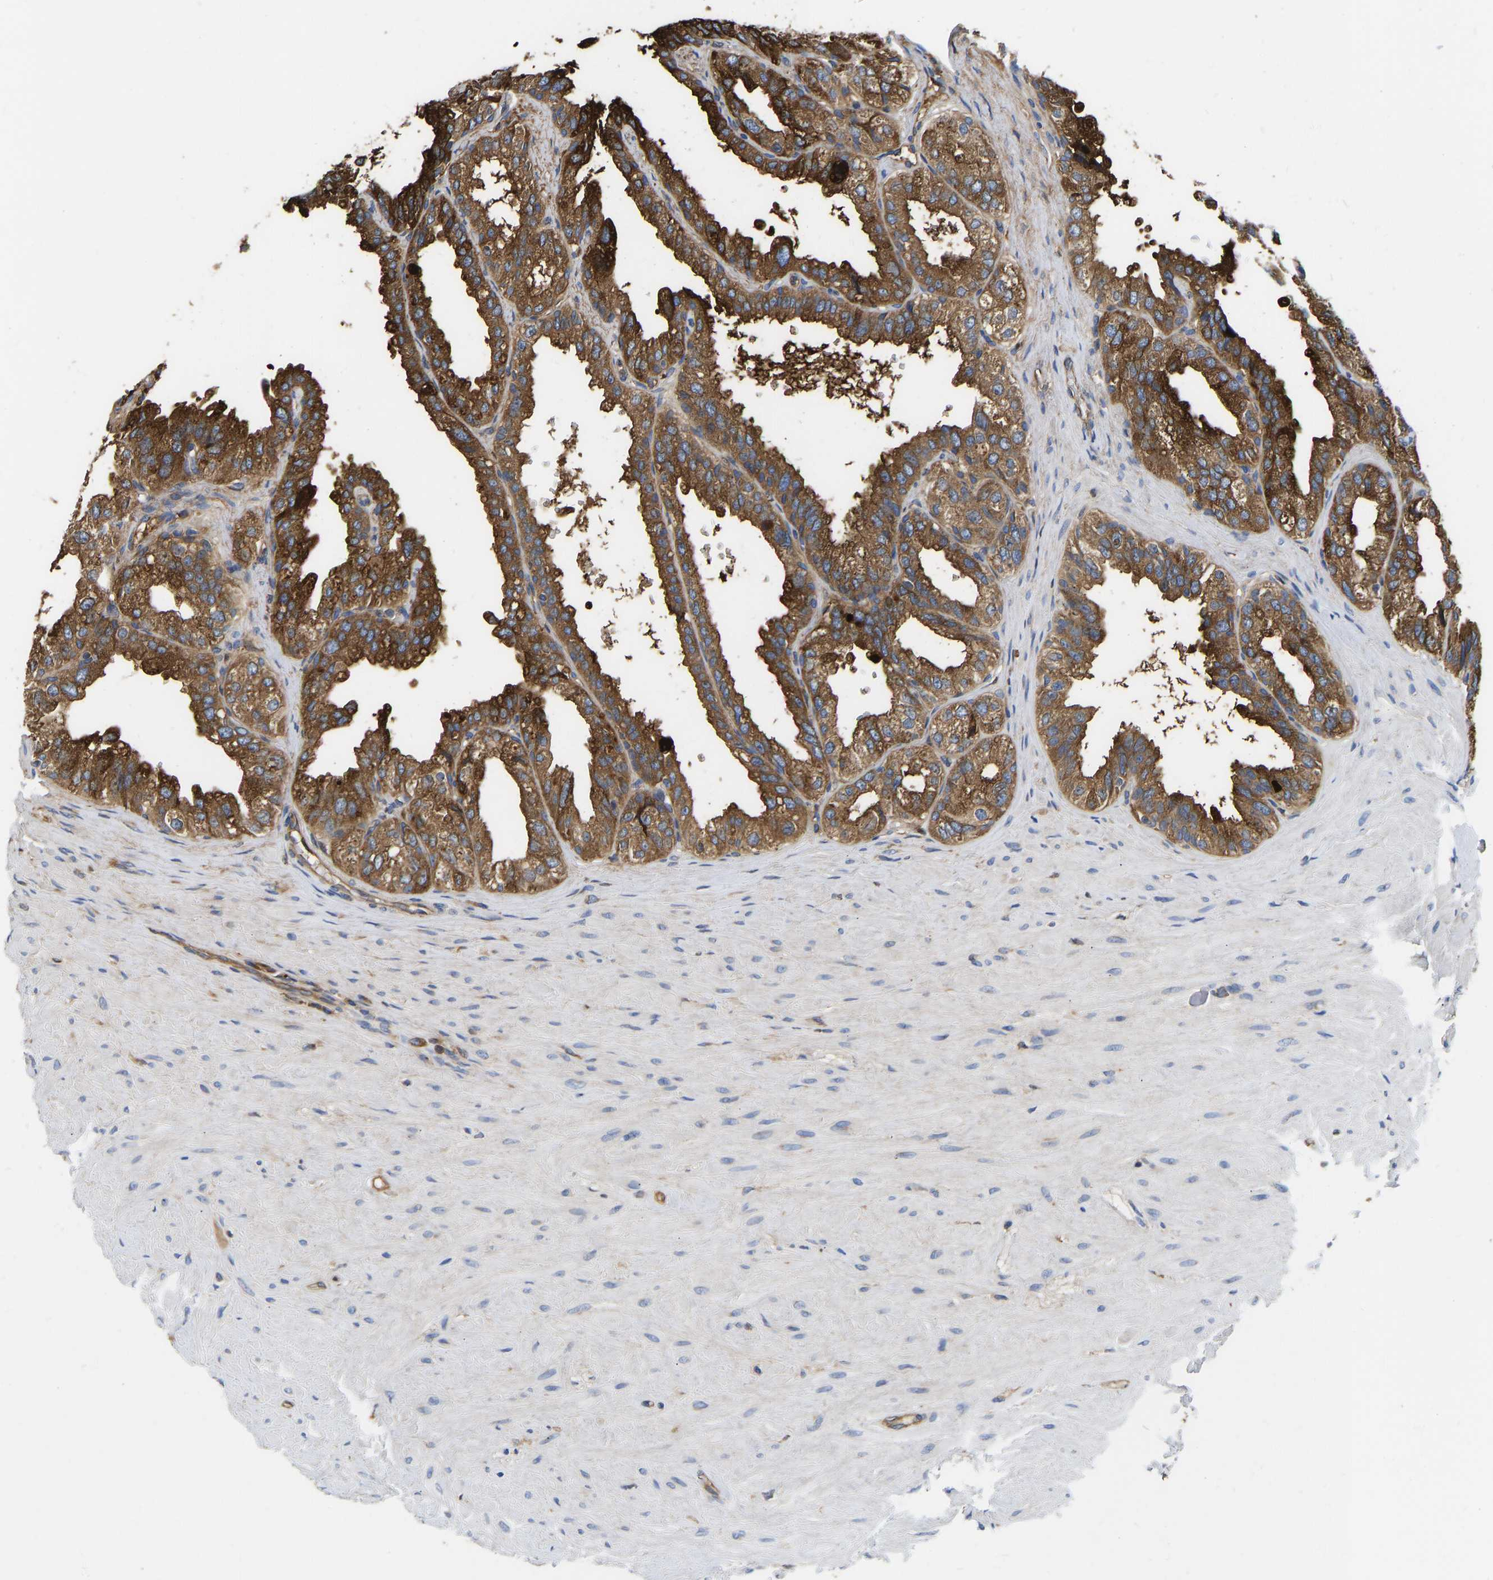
{"staining": {"intensity": "moderate", "quantity": ">75%", "location": "cytoplasmic/membranous"}, "tissue": "seminal vesicle", "cell_type": "Glandular cells", "image_type": "normal", "snomed": [{"axis": "morphology", "description": "Normal tissue, NOS"}, {"axis": "topography", "description": "Seminal veicle"}], "caption": "A histopathology image of human seminal vesicle stained for a protein displays moderate cytoplasmic/membranous brown staining in glandular cells.", "gene": "FLNB", "patient": {"sex": "male", "age": 68}}